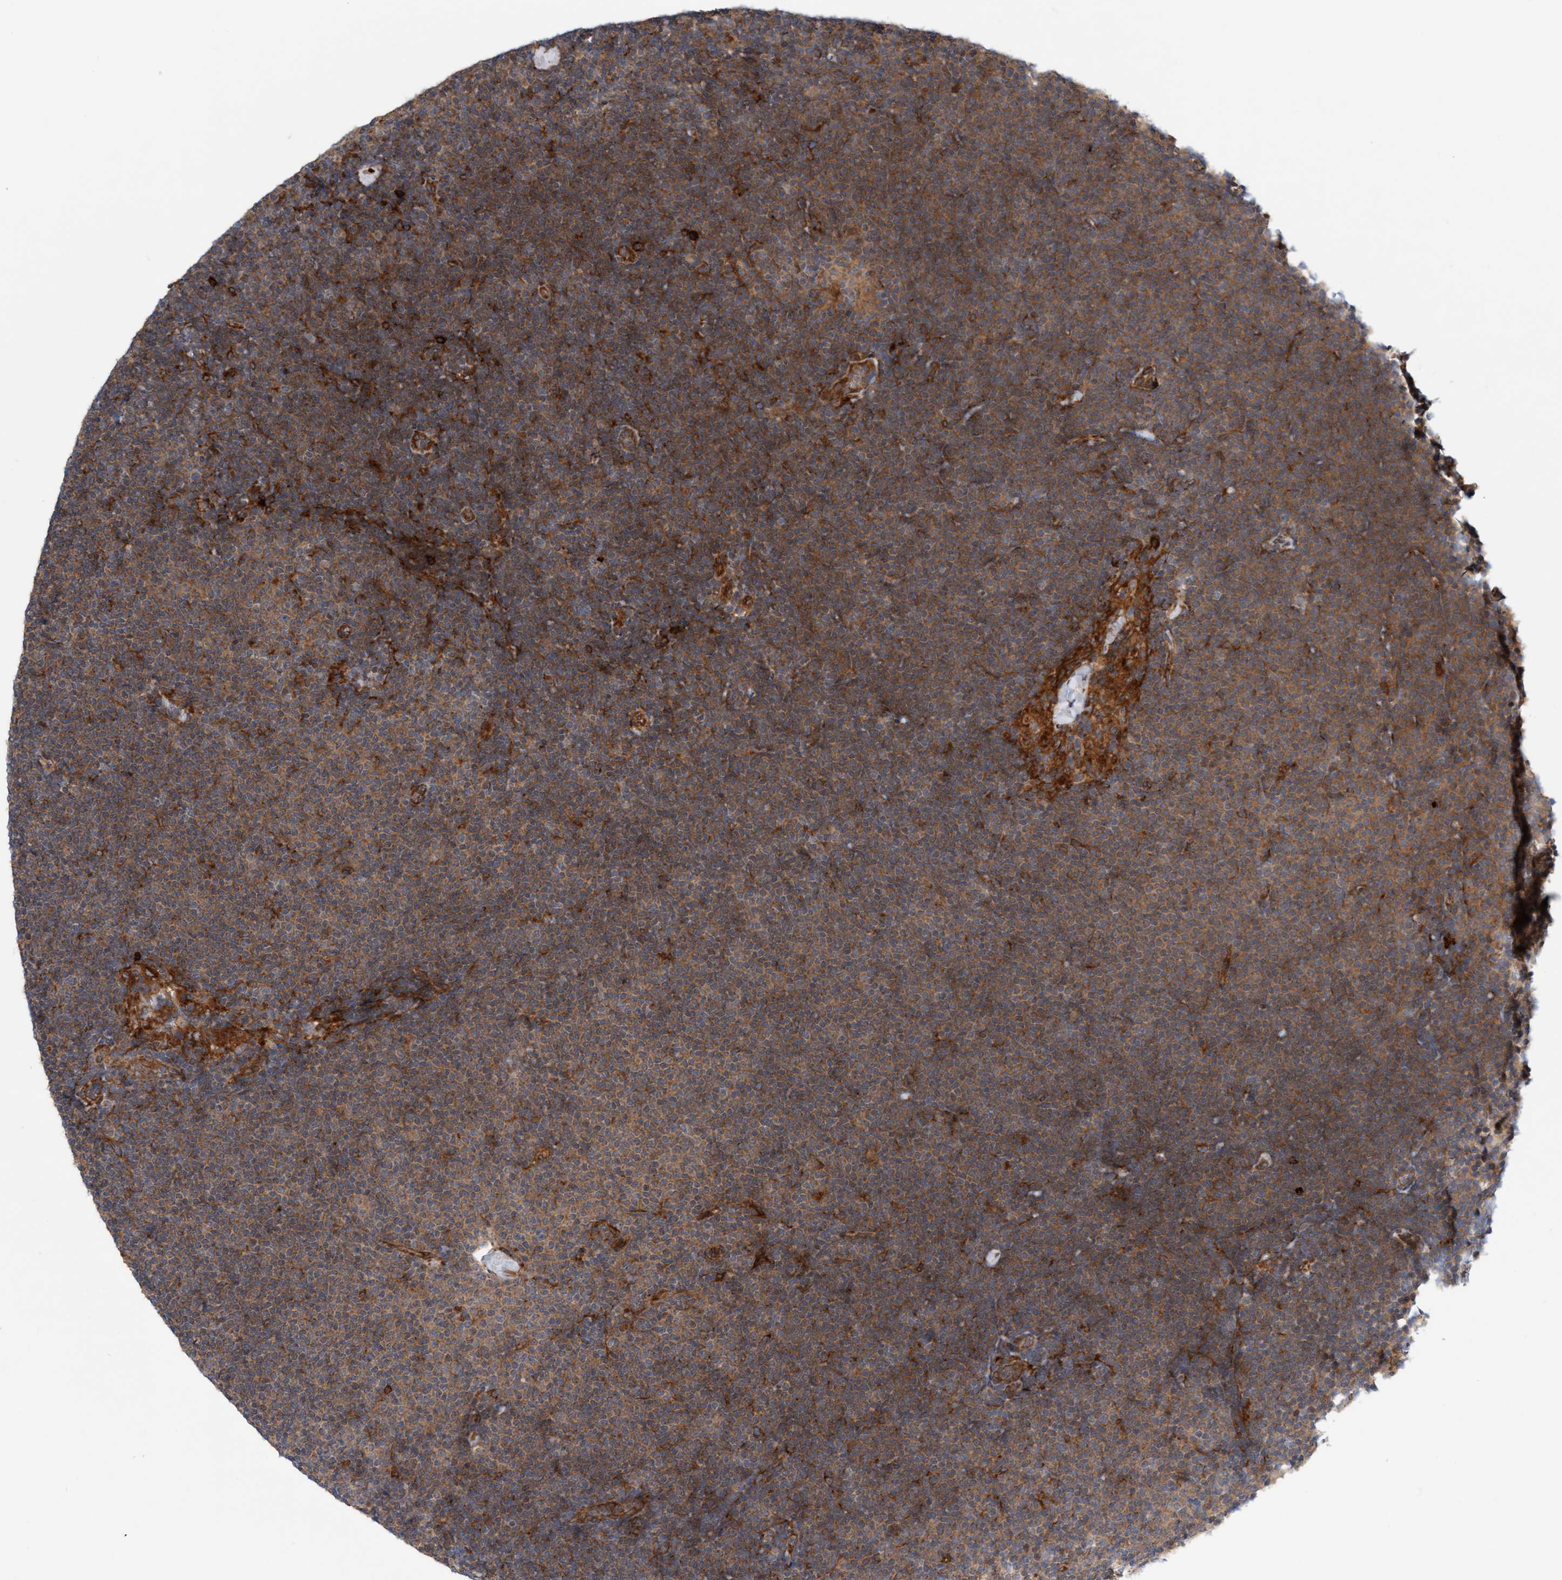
{"staining": {"intensity": "weak", "quantity": ">75%", "location": "cytoplasmic/membranous"}, "tissue": "lymphoma", "cell_type": "Tumor cells", "image_type": "cancer", "snomed": [{"axis": "morphology", "description": "Malignant lymphoma, non-Hodgkin's type, Low grade"}, {"axis": "topography", "description": "Lymph node"}], "caption": "Protein expression analysis of human malignant lymphoma, non-Hodgkin's type (low-grade) reveals weak cytoplasmic/membranous expression in approximately >75% of tumor cells. (DAB = brown stain, brightfield microscopy at high magnification).", "gene": "KIAA0753", "patient": {"sex": "female", "age": 53}}